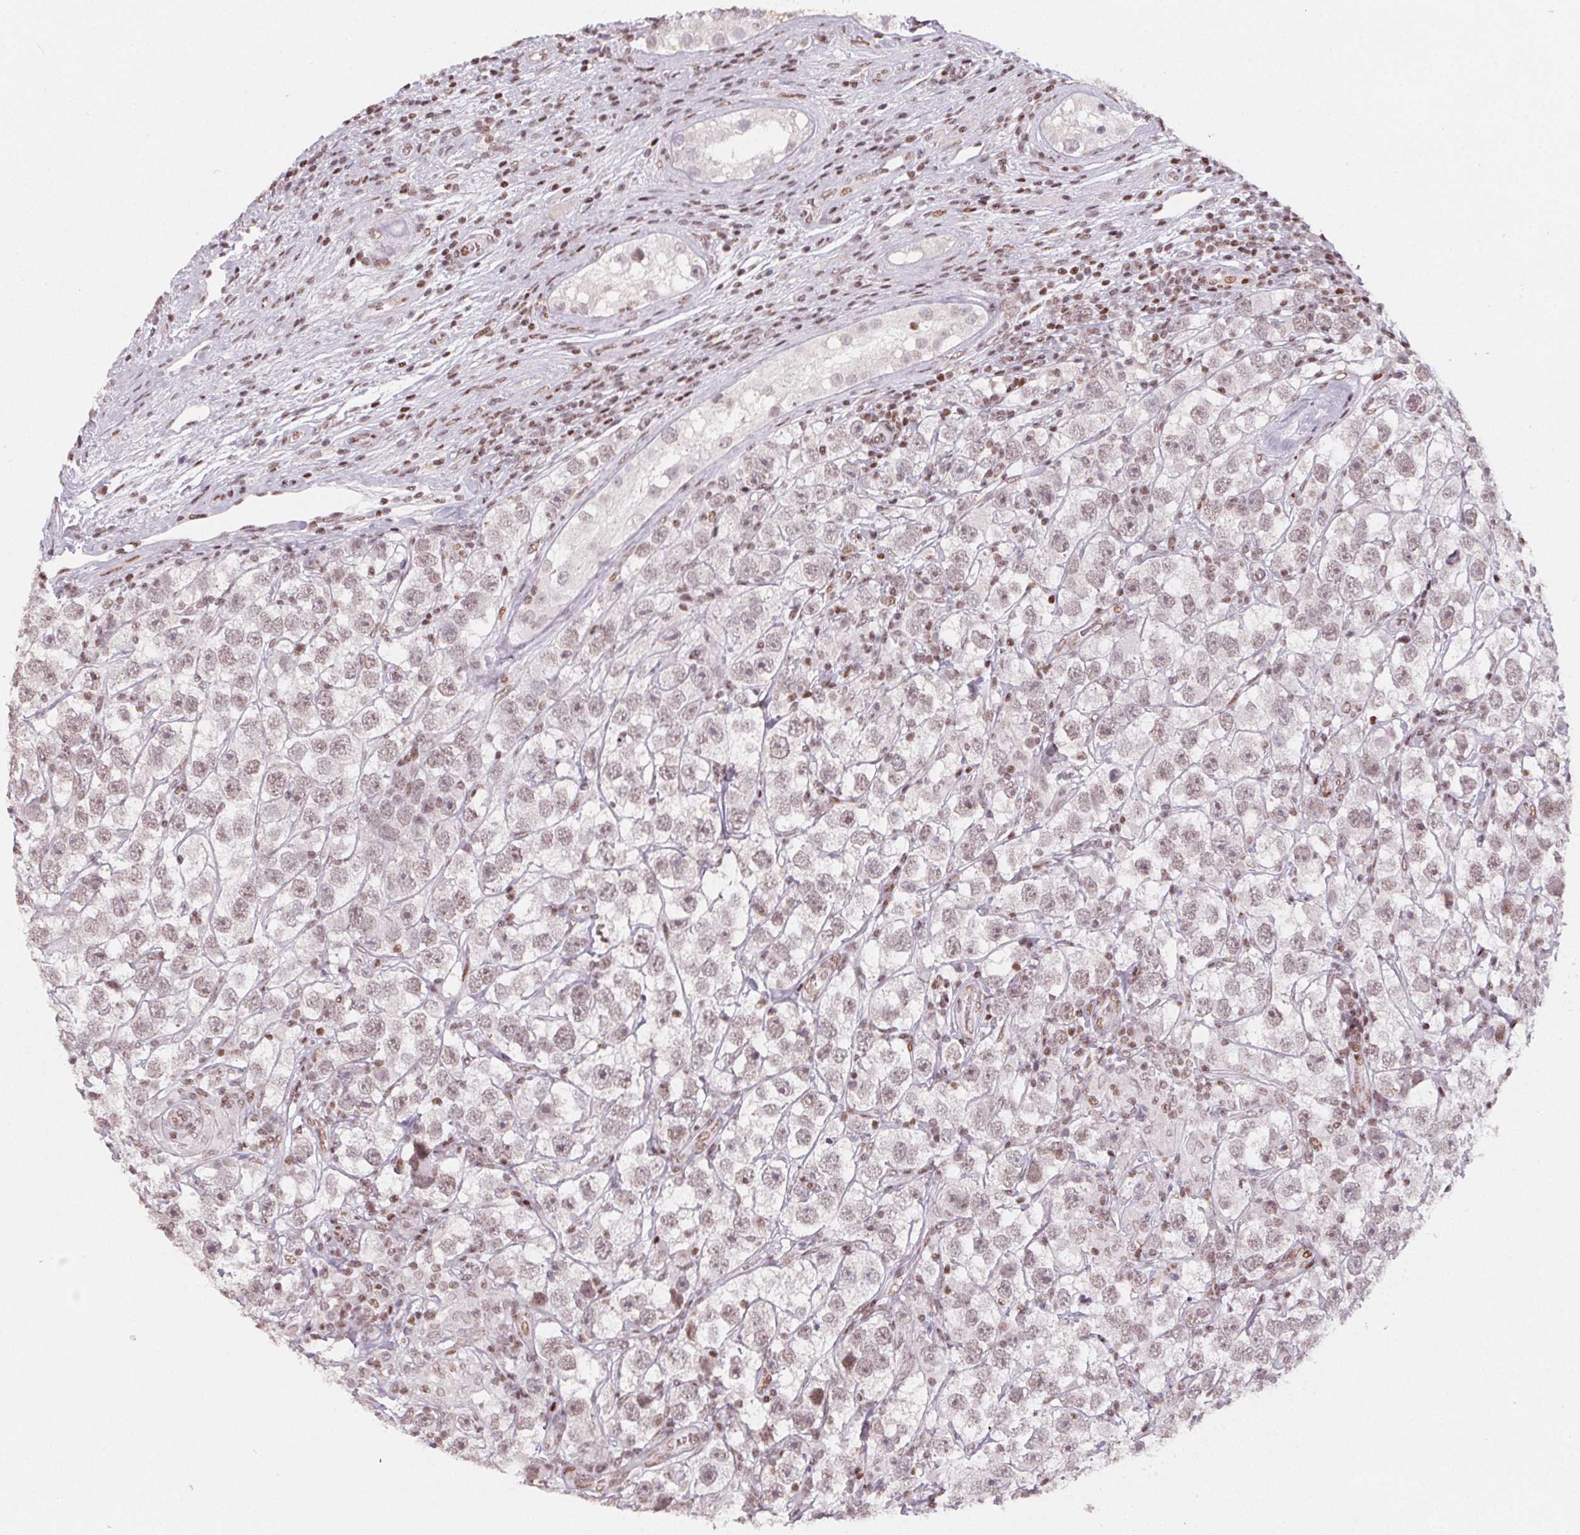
{"staining": {"intensity": "weak", "quantity": "<25%", "location": "nuclear"}, "tissue": "testis cancer", "cell_type": "Tumor cells", "image_type": "cancer", "snomed": [{"axis": "morphology", "description": "Seminoma, NOS"}, {"axis": "topography", "description": "Testis"}], "caption": "Tumor cells are negative for brown protein staining in testis cancer (seminoma).", "gene": "KMT2A", "patient": {"sex": "male", "age": 26}}